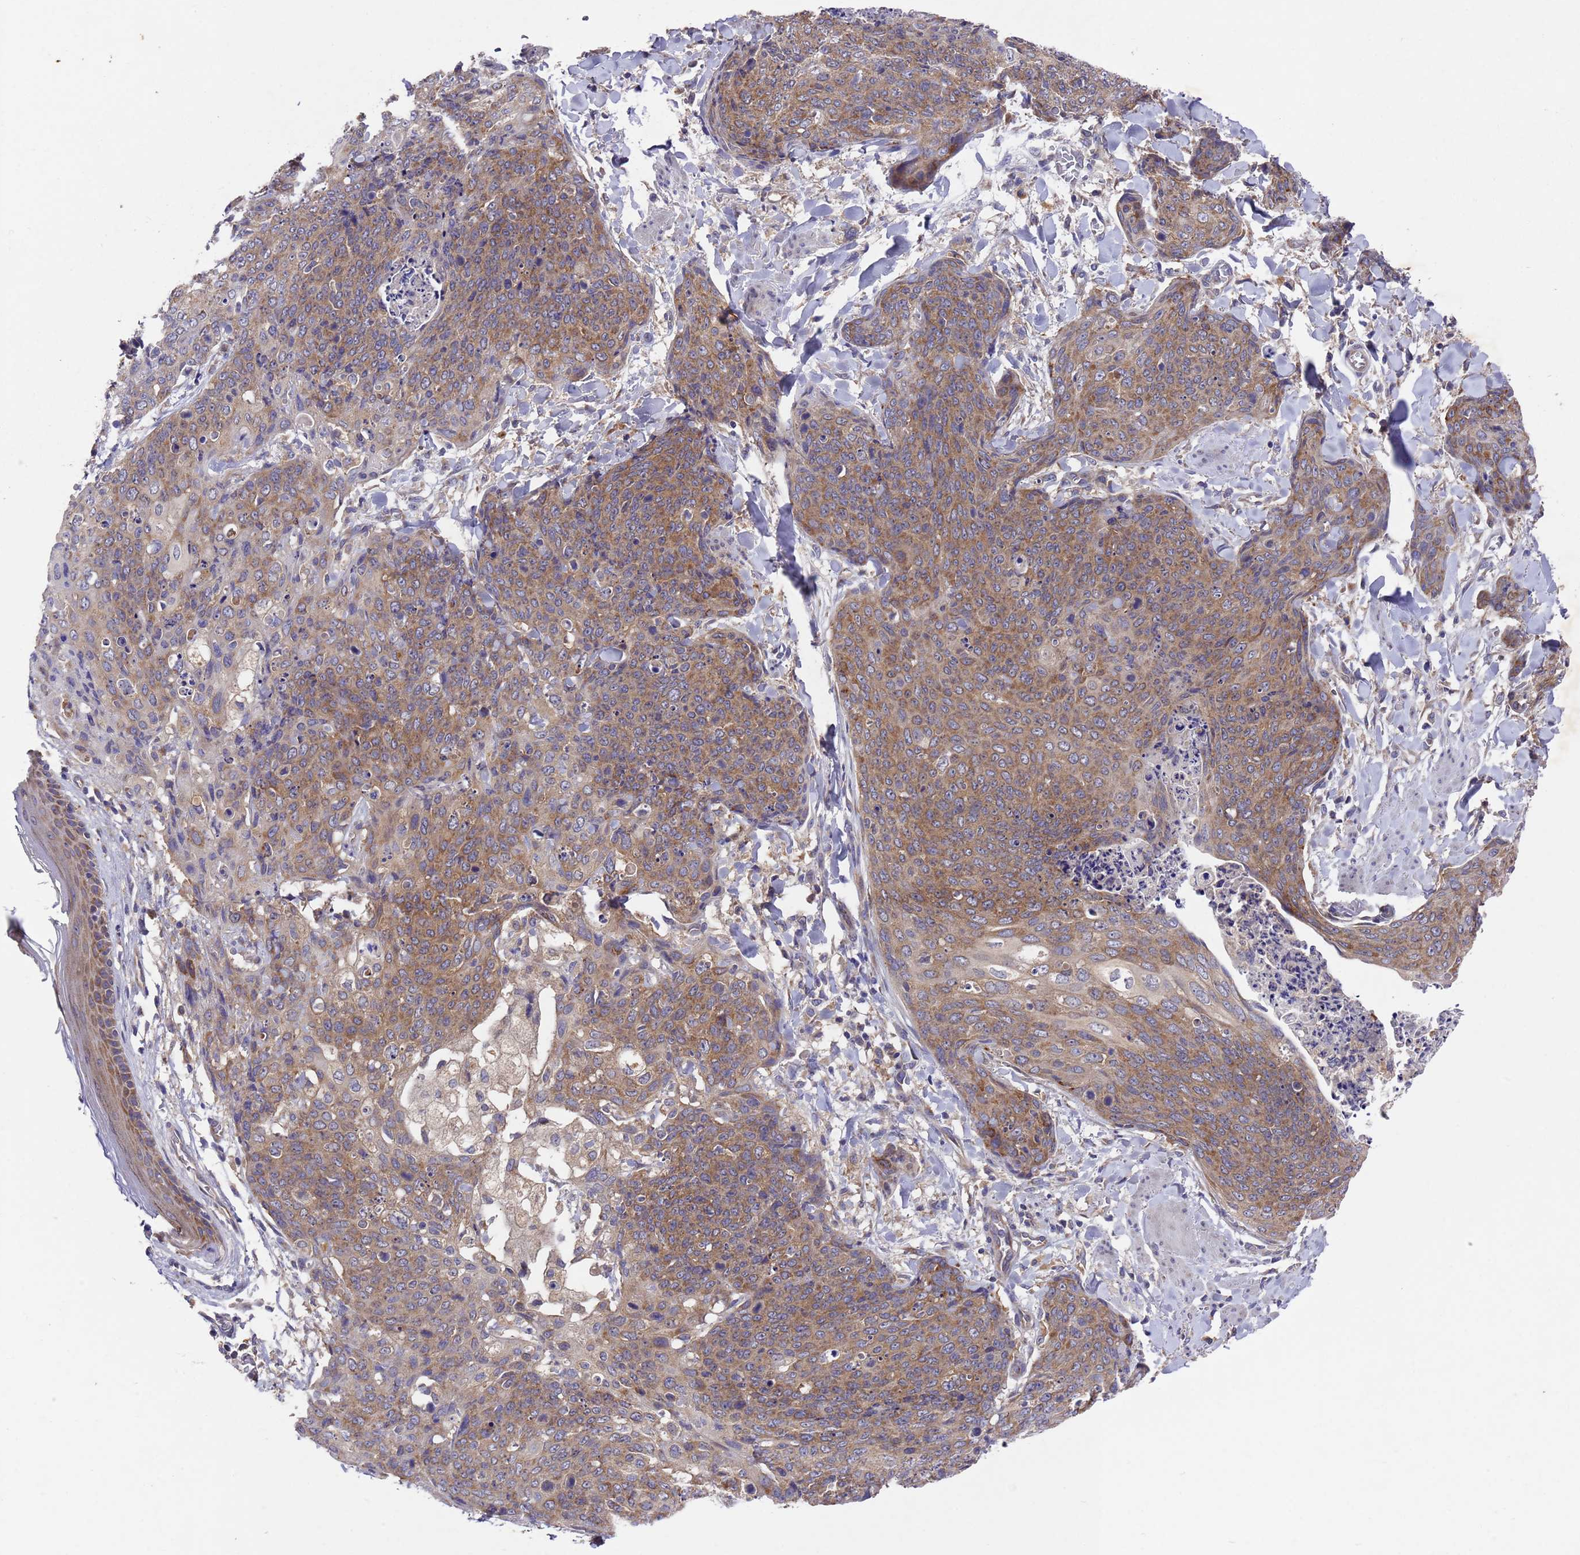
{"staining": {"intensity": "moderate", "quantity": ">75%", "location": "cytoplasmic/membranous"}, "tissue": "skin cancer", "cell_type": "Tumor cells", "image_type": "cancer", "snomed": [{"axis": "morphology", "description": "Squamous cell carcinoma, NOS"}, {"axis": "topography", "description": "Skin"}, {"axis": "topography", "description": "Vulva"}], "caption": "Skin cancer tissue exhibits moderate cytoplasmic/membranous expression in about >75% of tumor cells", "gene": "DCAF12L2", "patient": {"sex": "female", "age": 85}}